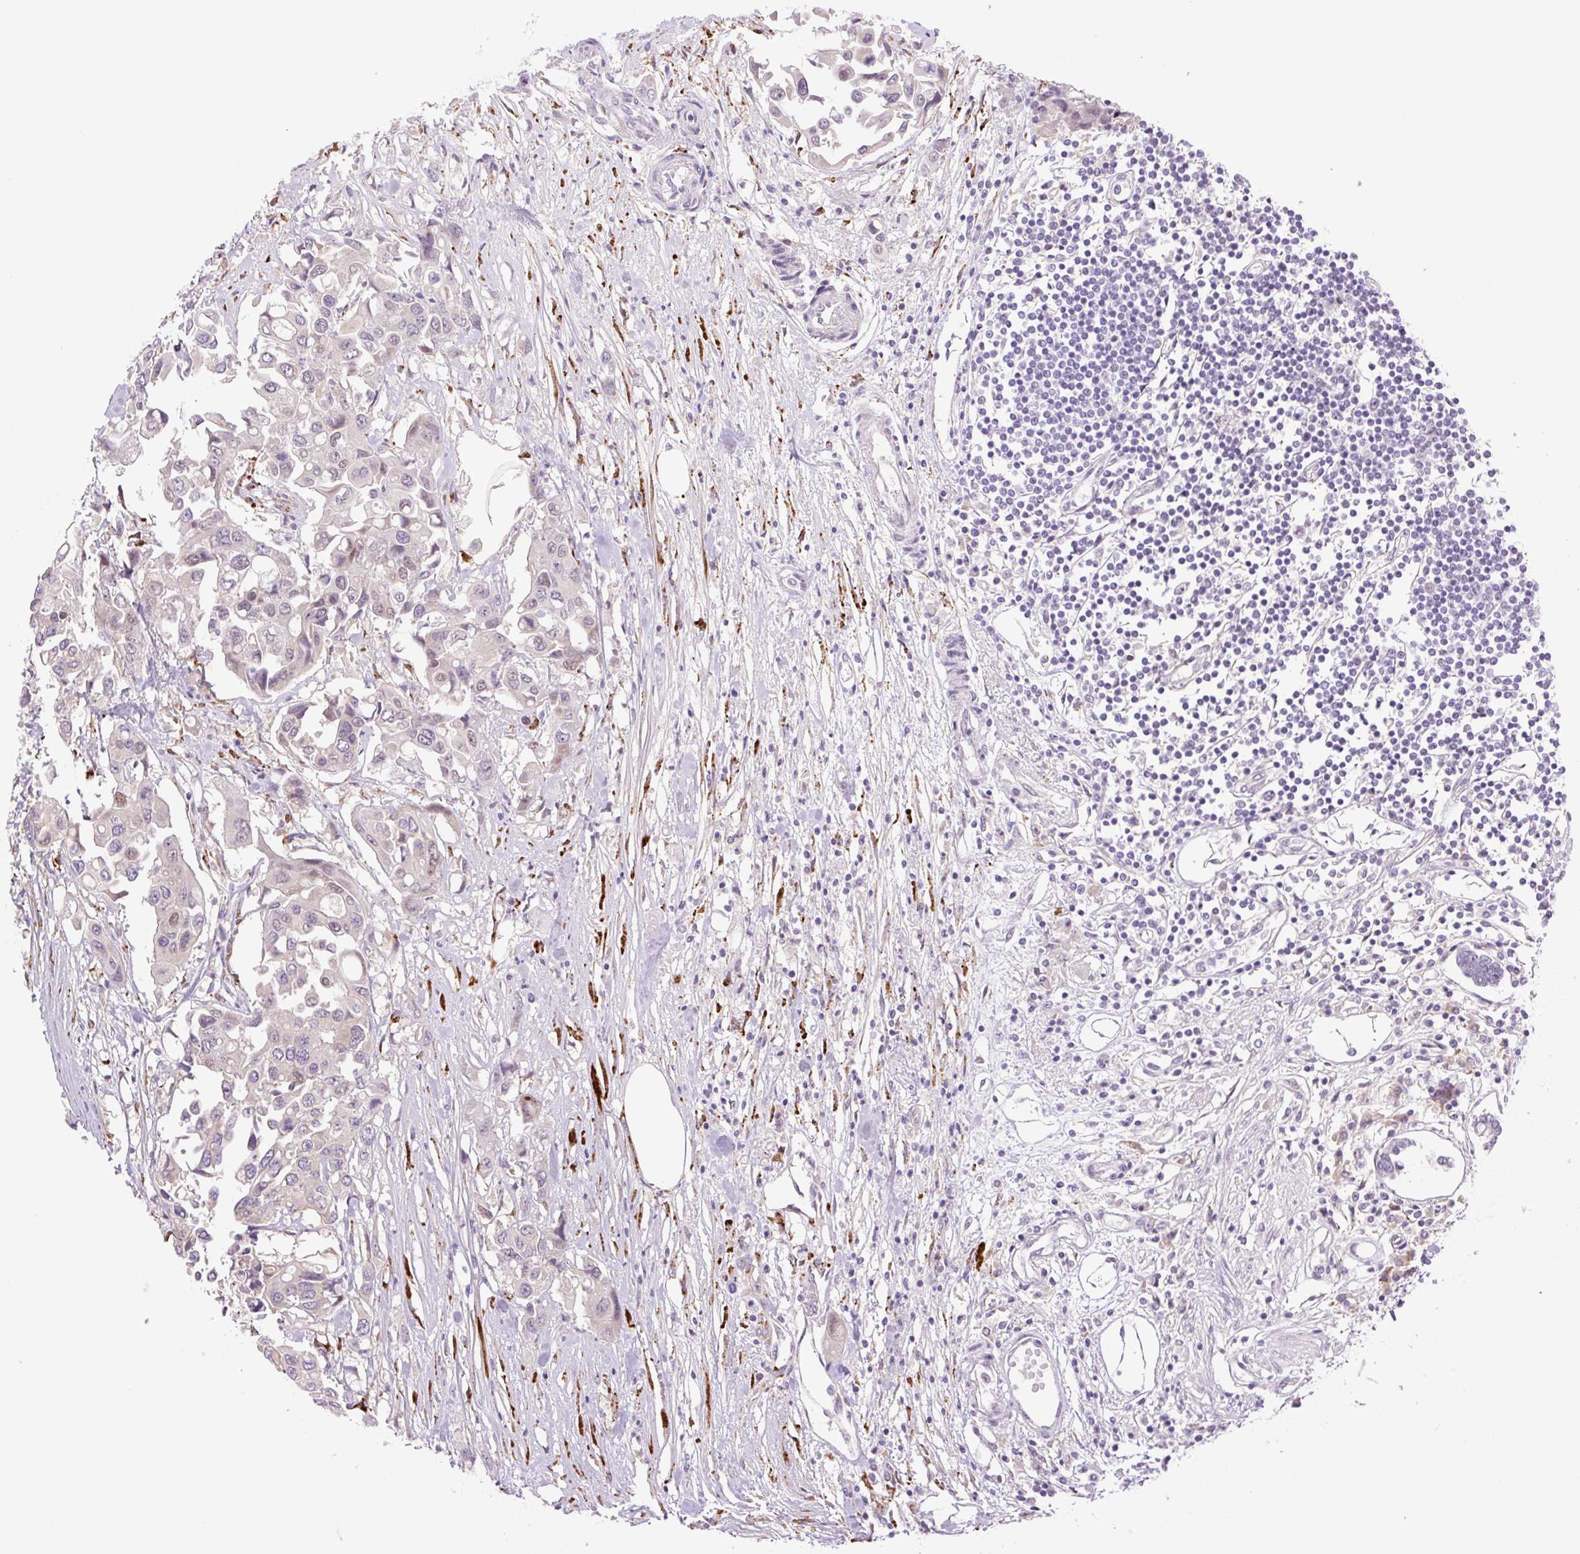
{"staining": {"intensity": "negative", "quantity": "none", "location": "none"}, "tissue": "colorectal cancer", "cell_type": "Tumor cells", "image_type": "cancer", "snomed": [{"axis": "morphology", "description": "Adenocarcinoma, NOS"}, {"axis": "topography", "description": "Colon"}], "caption": "Tumor cells show no significant positivity in adenocarcinoma (colorectal). (DAB immunohistochemistry visualized using brightfield microscopy, high magnification).", "gene": "COL5A1", "patient": {"sex": "male", "age": 77}}